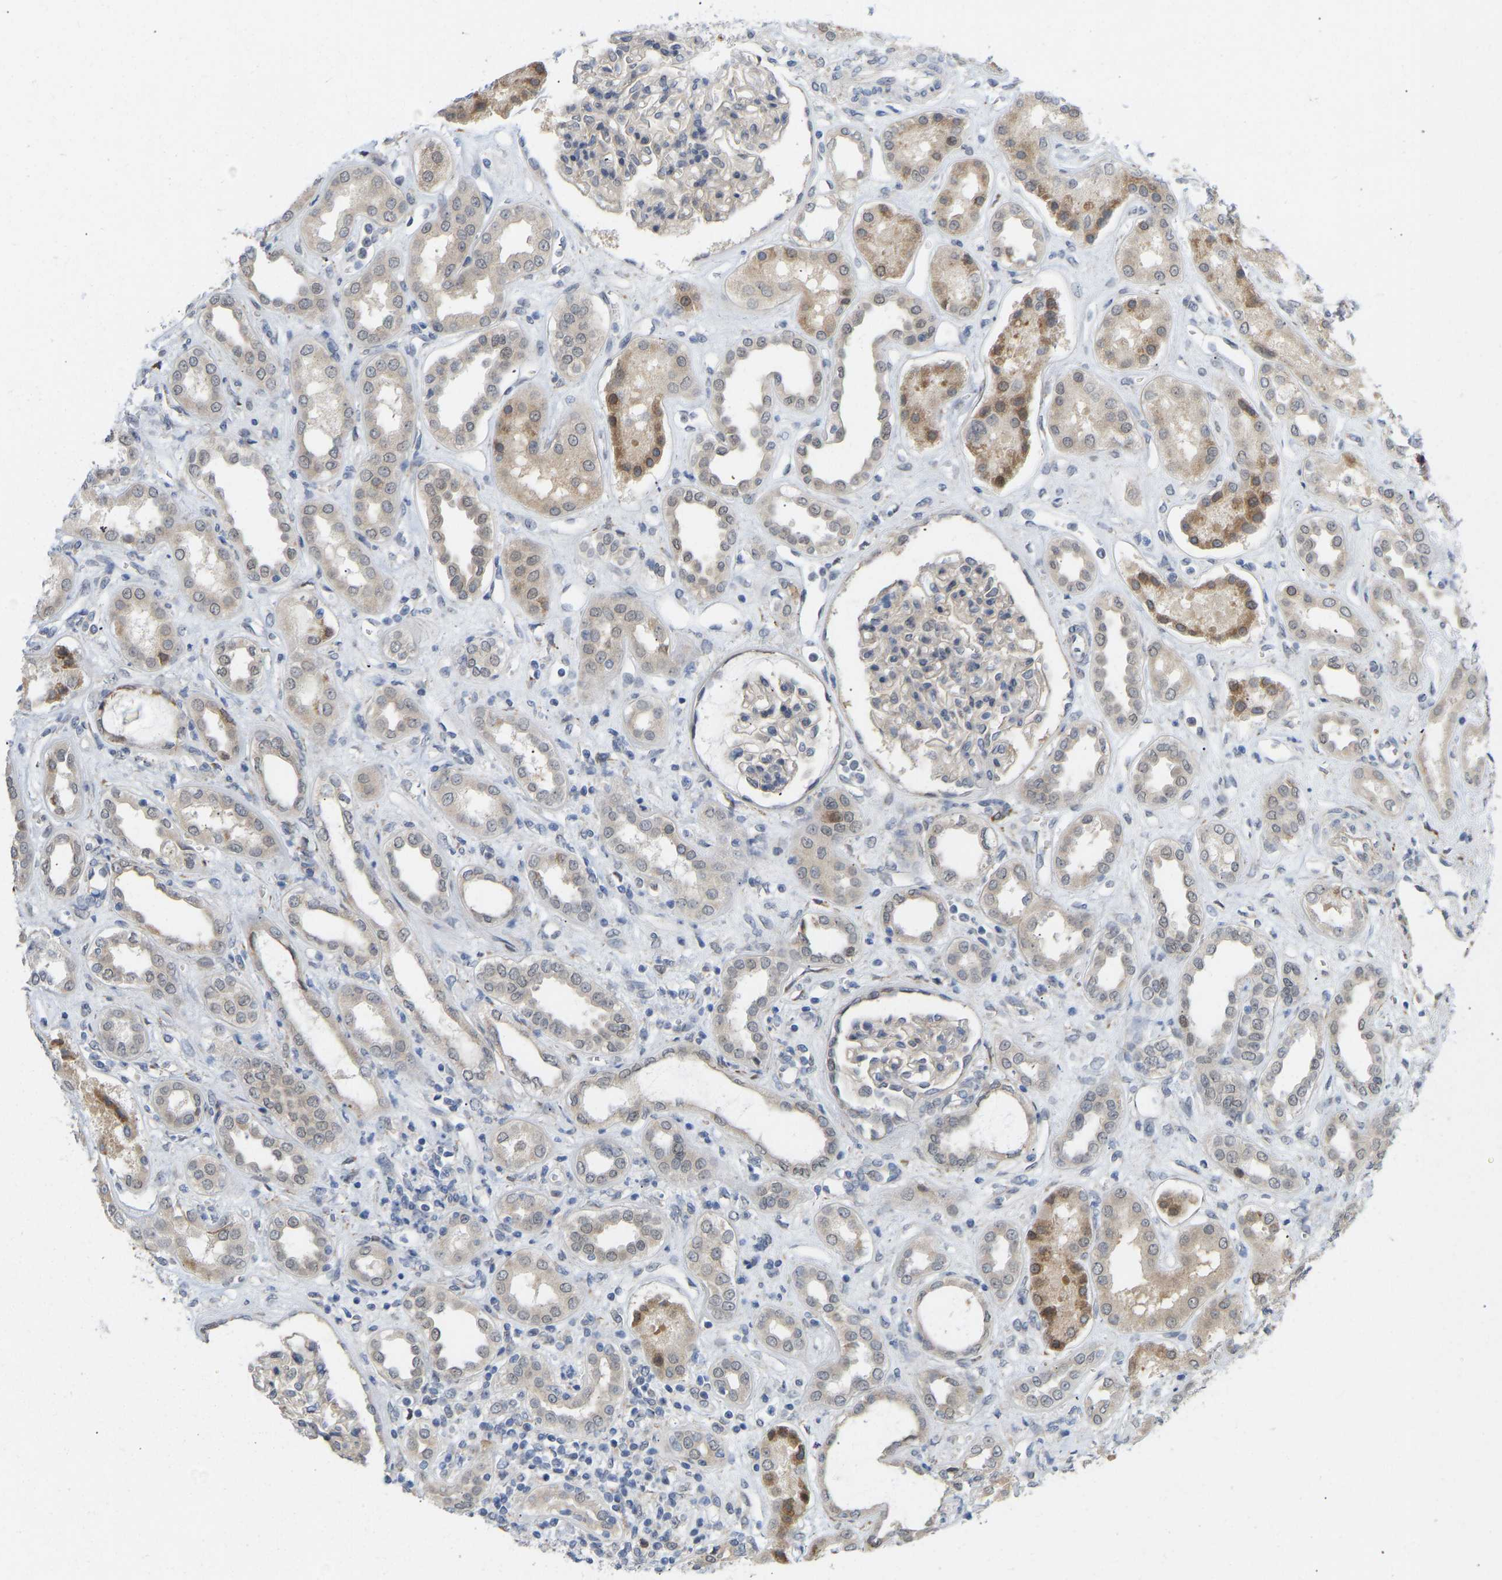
{"staining": {"intensity": "weak", "quantity": "<25%", "location": "cytoplasmic/membranous"}, "tissue": "kidney", "cell_type": "Cells in glomeruli", "image_type": "normal", "snomed": [{"axis": "morphology", "description": "Normal tissue, NOS"}, {"axis": "topography", "description": "Kidney"}], "caption": "Immunohistochemistry (IHC) of normal human kidney shows no staining in cells in glomeruli. Nuclei are stained in blue.", "gene": "BEND3", "patient": {"sex": "male", "age": 59}}